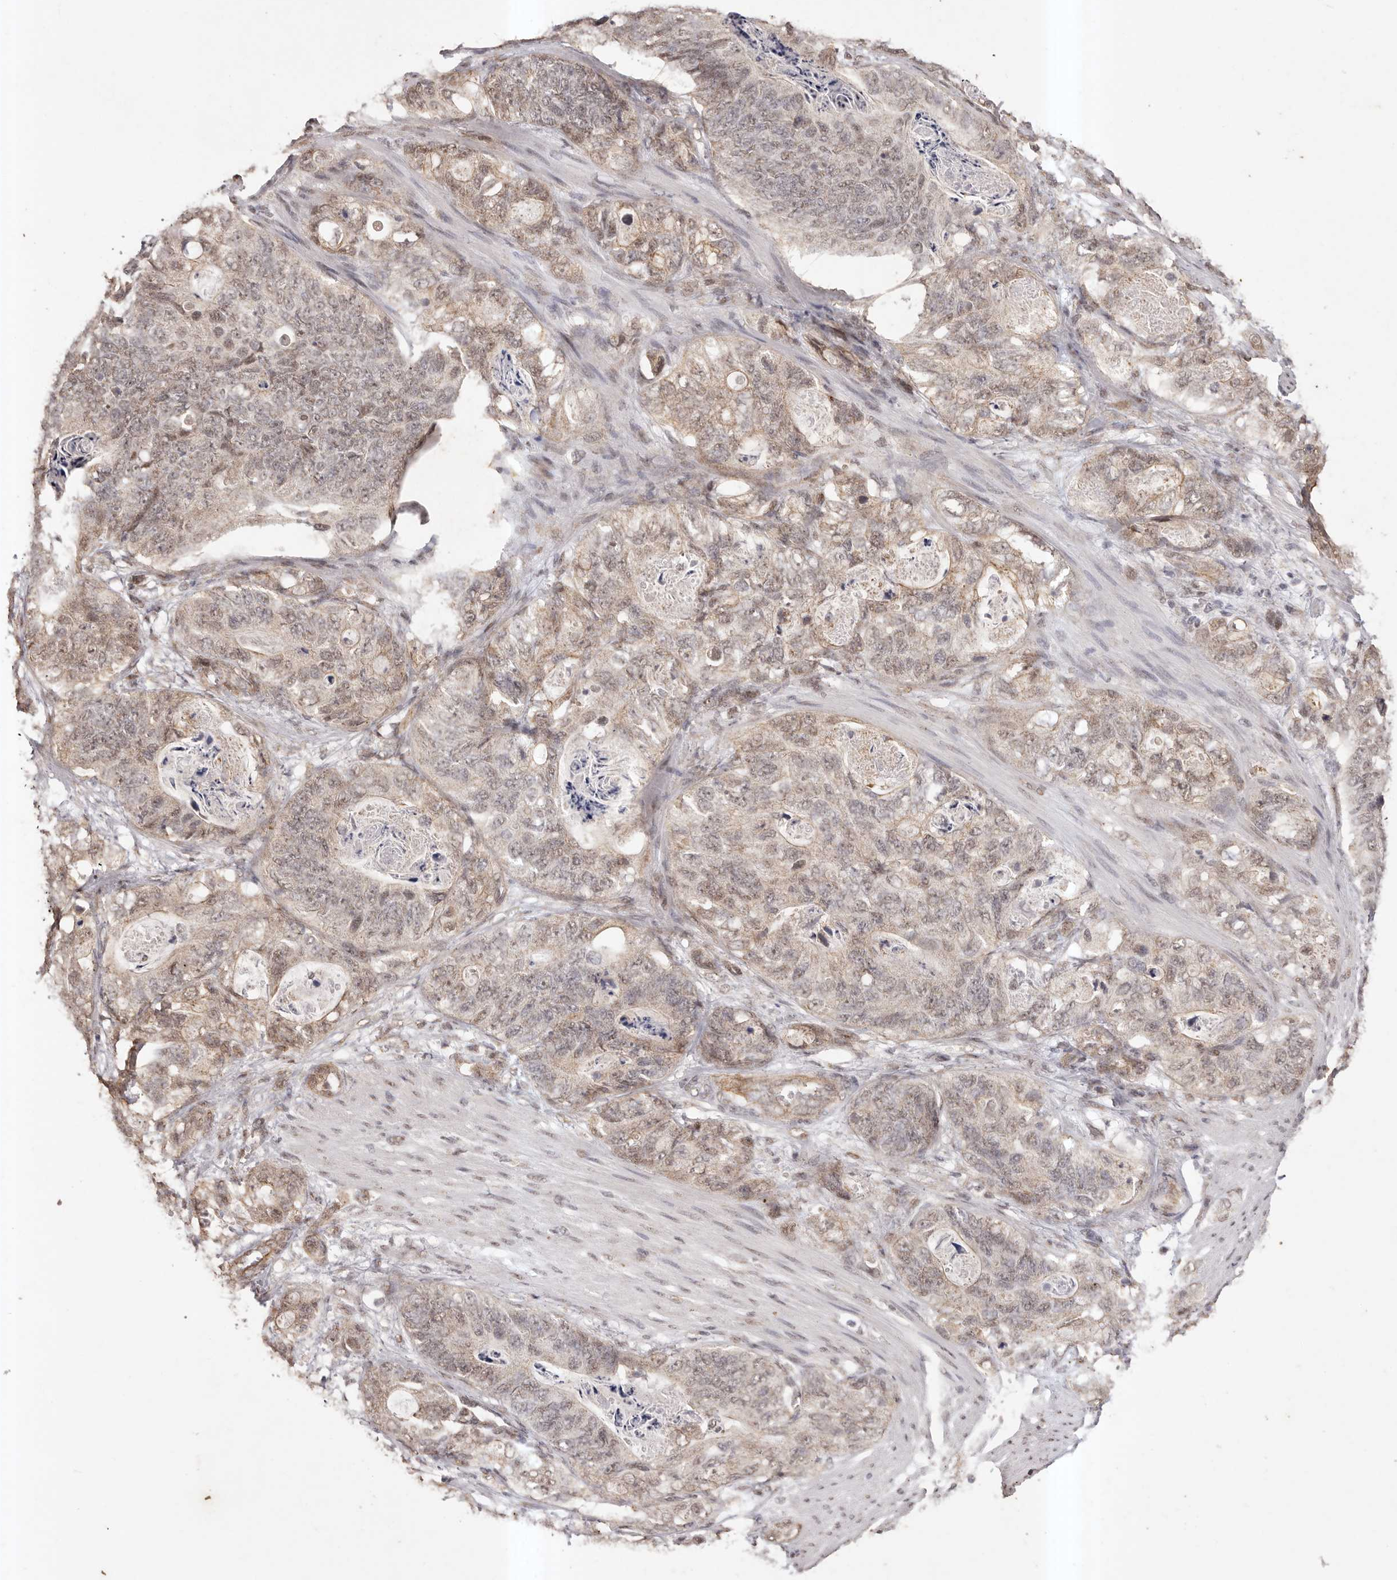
{"staining": {"intensity": "weak", "quantity": ">75%", "location": "cytoplasmic/membranous,nuclear"}, "tissue": "stomach cancer", "cell_type": "Tumor cells", "image_type": "cancer", "snomed": [{"axis": "morphology", "description": "Normal tissue, NOS"}, {"axis": "morphology", "description": "Adenocarcinoma, NOS"}, {"axis": "topography", "description": "Stomach"}], "caption": "Immunohistochemical staining of human stomach adenocarcinoma displays low levels of weak cytoplasmic/membranous and nuclear protein expression in about >75% of tumor cells. The staining was performed using DAB to visualize the protein expression in brown, while the nuclei were stained in blue with hematoxylin (Magnification: 20x).", "gene": "RPS6KA5", "patient": {"sex": "female", "age": 89}}